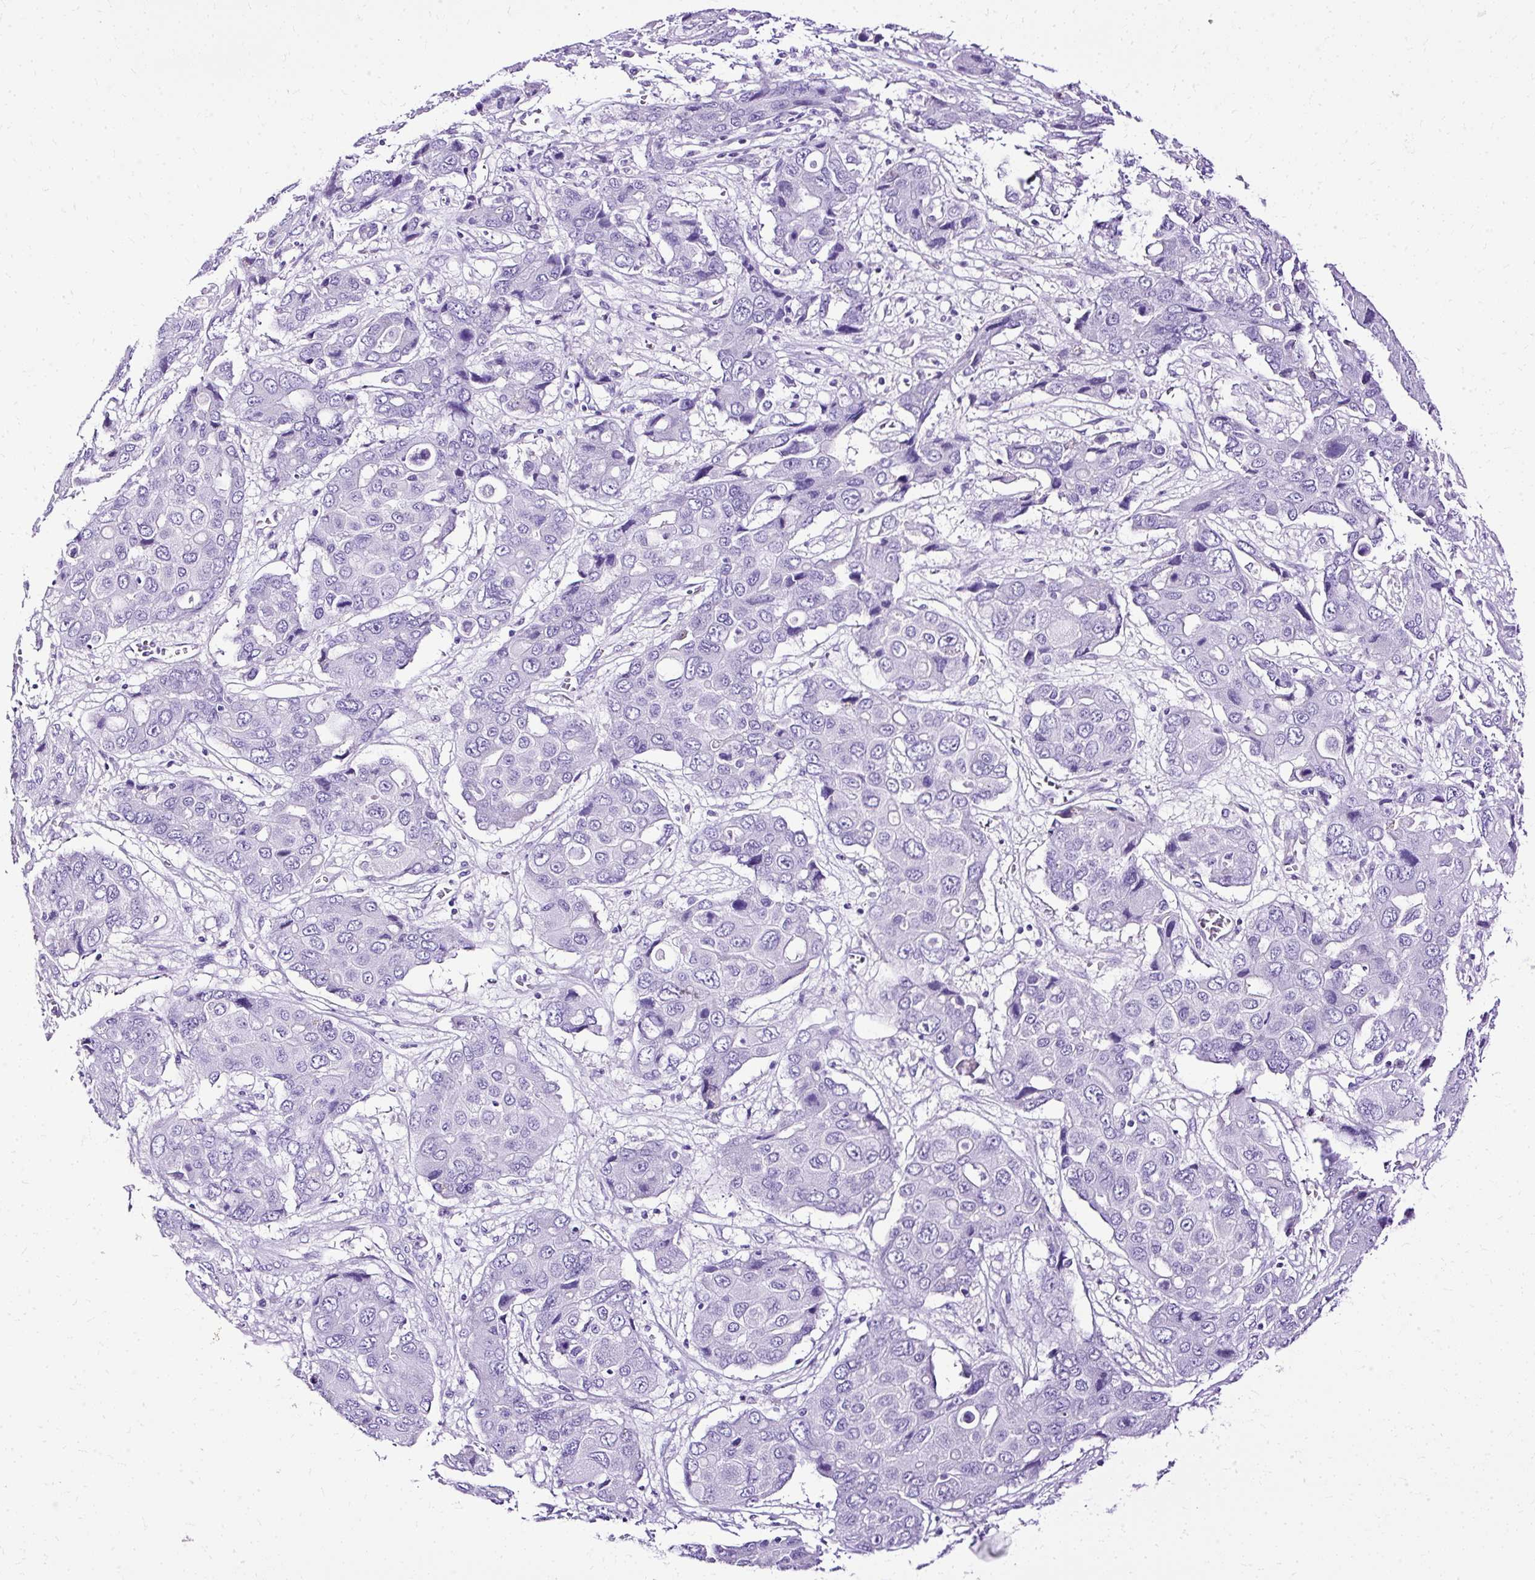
{"staining": {"intensity": "negative", "quantity": "none", "location": "none"}, "tissue": "liver cancer", "cell_type": "Tumor cells", "image_type": "cancer", "snomed": [{"axis": "morphology", "description": "Cholangiocarcinoma"}, {"axis": "topography", "description": "Liver"}], "caption": "Liver cancer (cholangiocarcinoma) stained for a protein using immunohistochemistry shows no expression tumor cells.", "gene": "SLC8A2", "patient": {"sex": "male", "age": 67}}